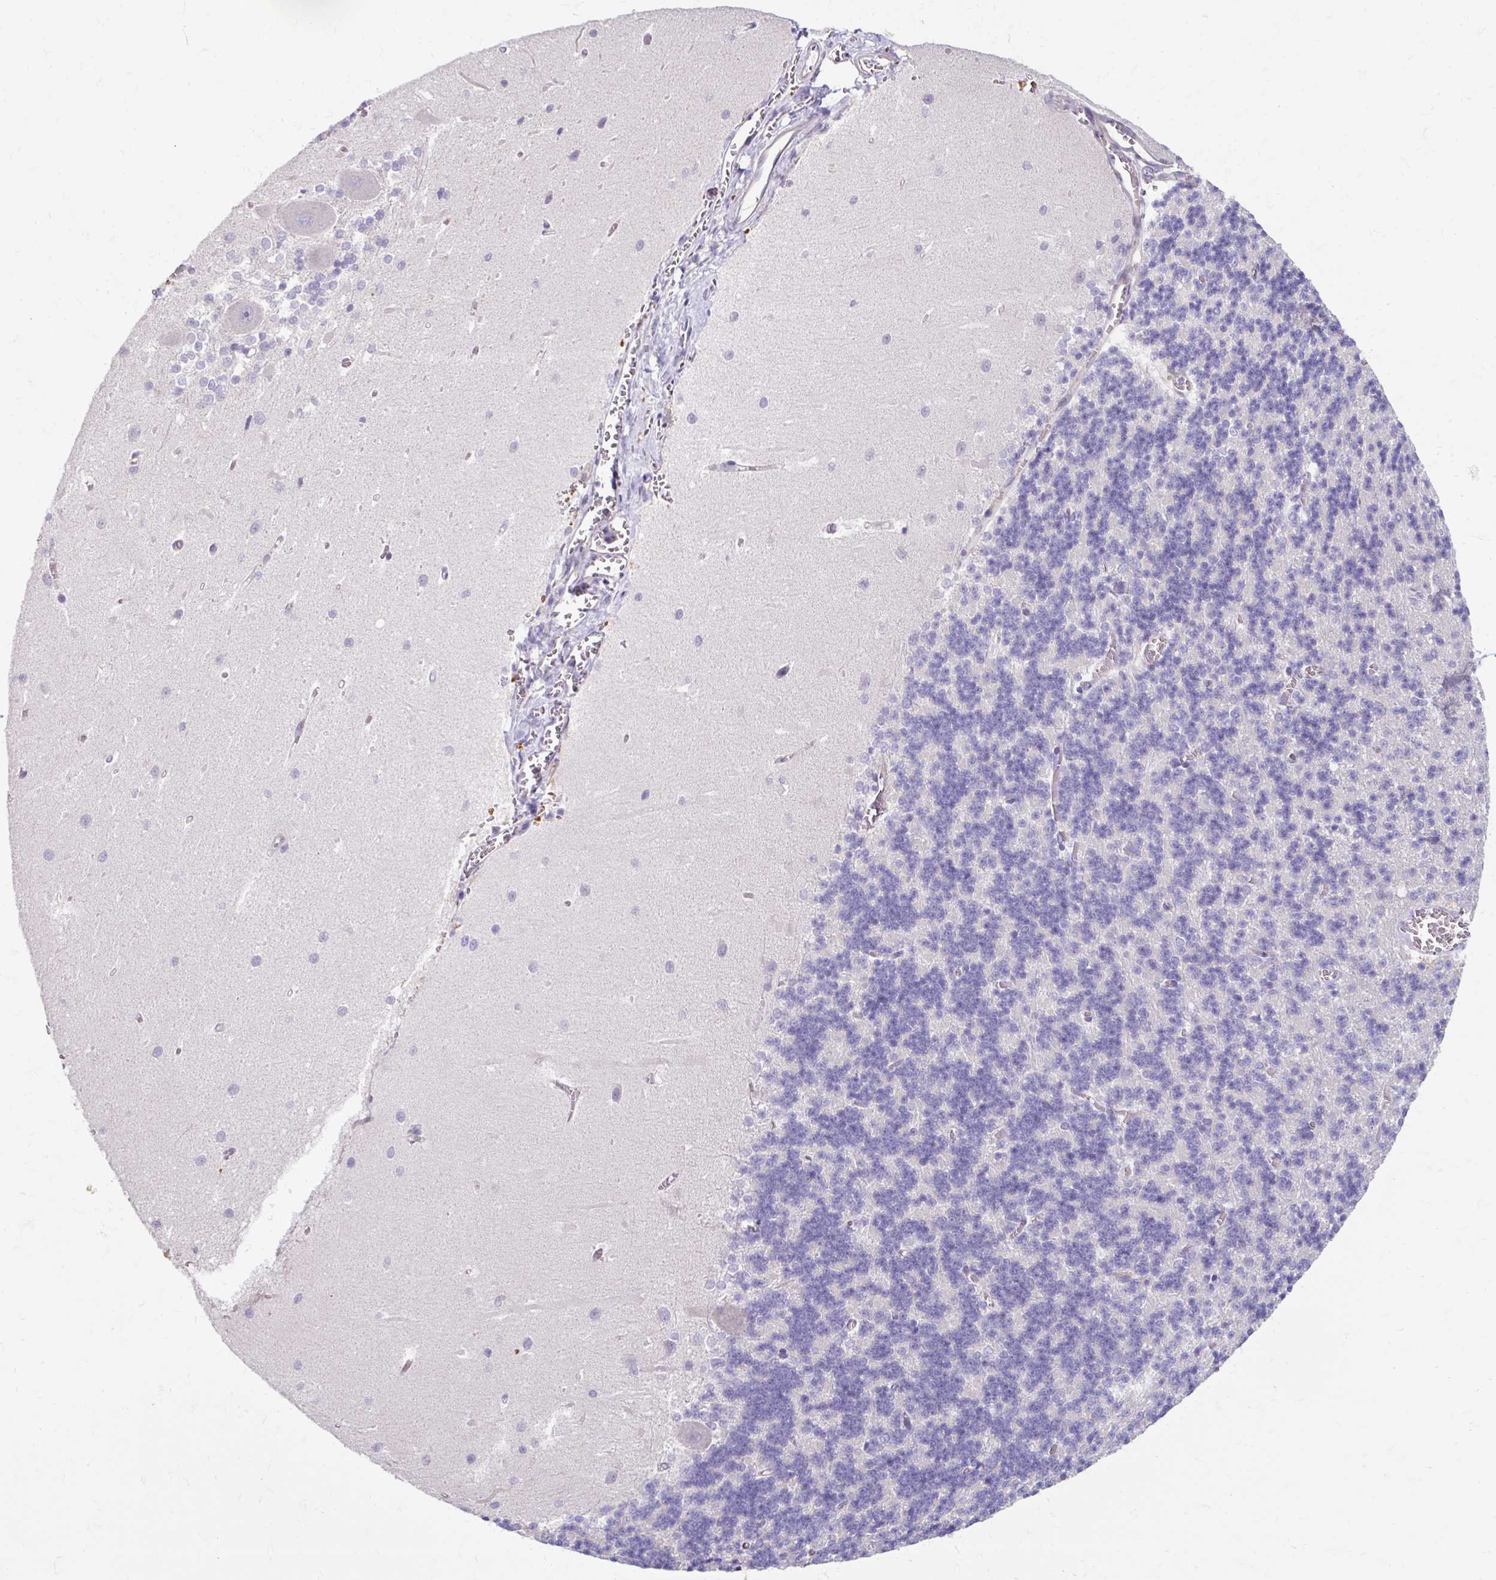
{"staining": {"intensity": "negative", "quantity": "none", "location": "none"}, "tissue": "cerebellum", "cell_type": "Cells in granular layer", "image_type": "normal", "snomed": [{"axis": "morphology", "description": "Normal tissue, NOS"}, {"axis": "topography", "description": "Cerebellum"}], "caption": "This image is of normal cerebellum stained with immunohistochemistry to label a protein in brown with the nuclei are counter-stained blue. There is no expression in cells in granular layer. (DAB immunohistochemistry (IHC) visualized using brightfield microscopy, high magnification).", "gene": "USHBP1", "patient": {"sex": "male", "age": 37}}